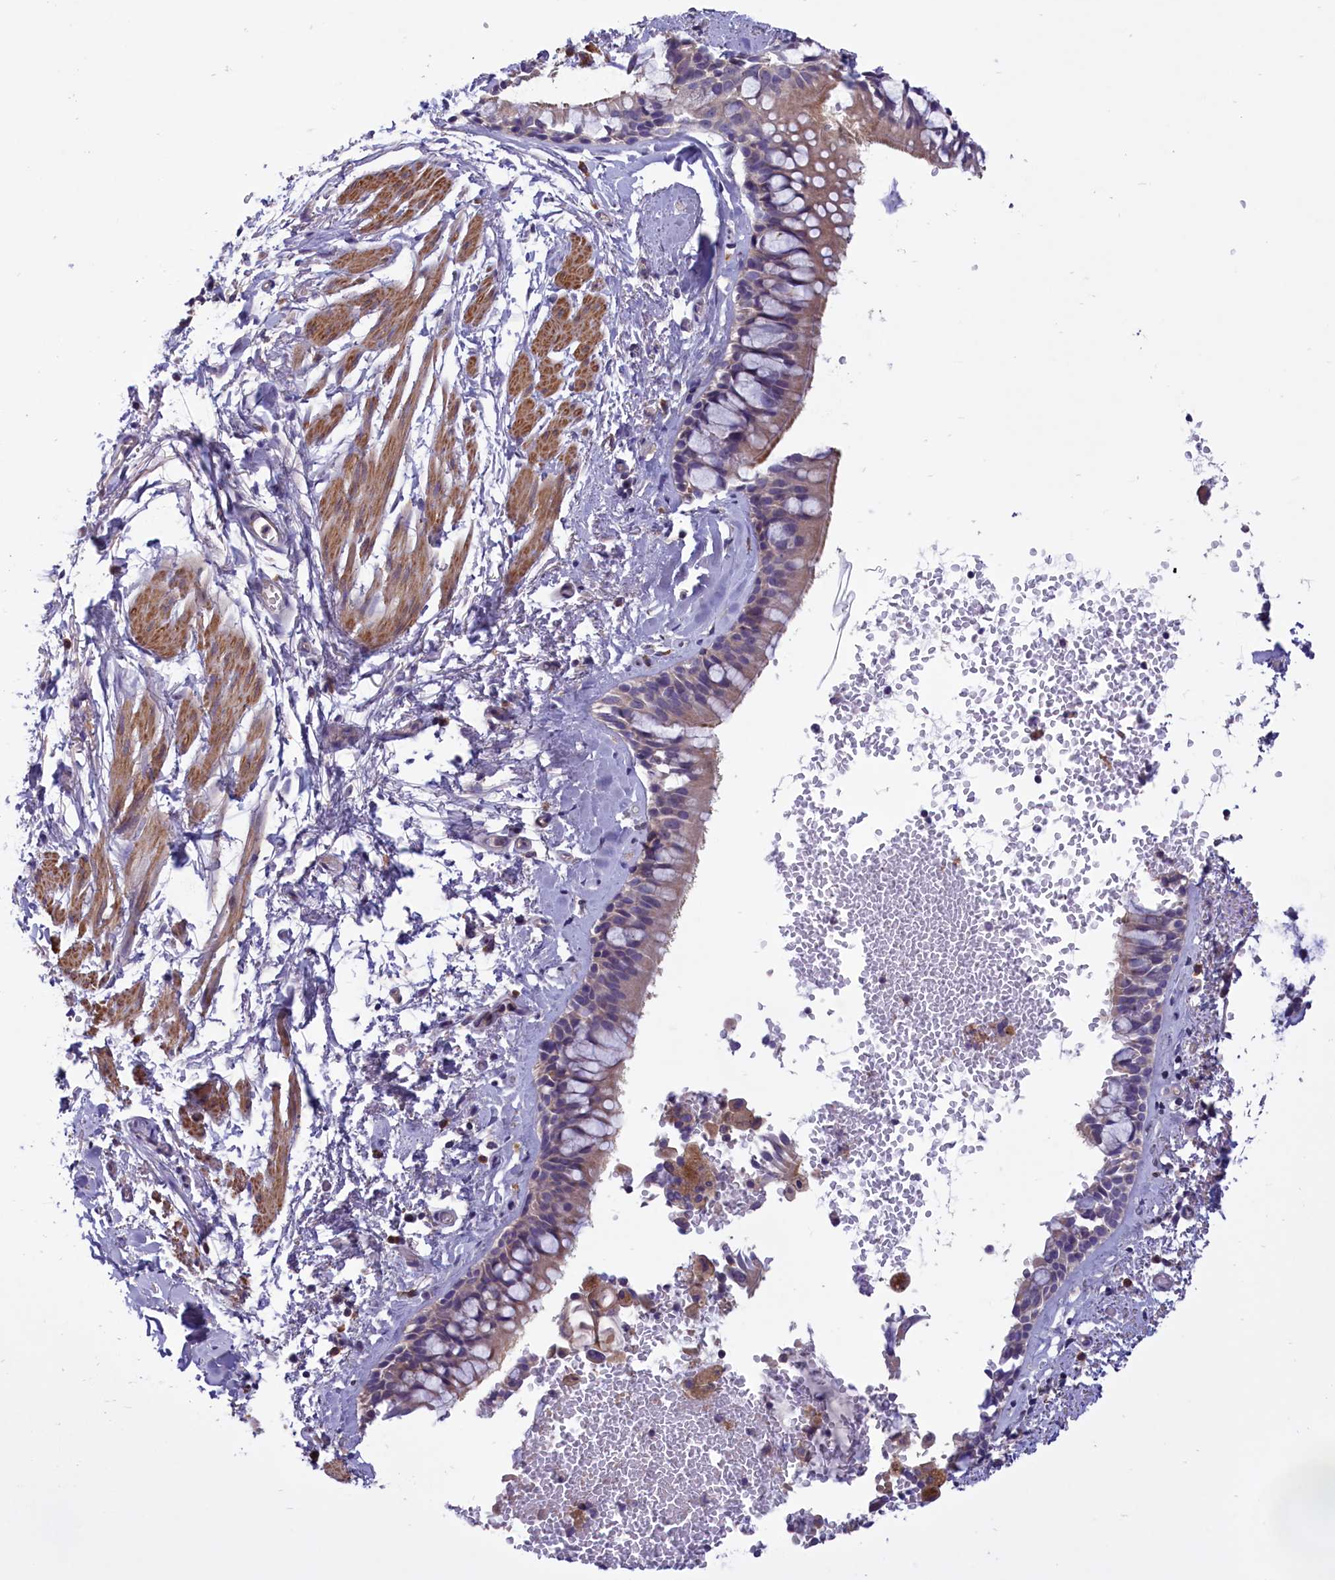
{"staining": {"intensity": "weak", "quantity": ">75%", "location": "cytoplasmic/membranous"}, "tissue": "bronchus", "cell_type": "Respiratory epithelial cells", "image_type": "normal", "snomed": [{"axis": "morphology", "description": "Normal tissue, NOS"}, {"axis": "morphology", "description": "Inflammation, NOS"}, {"axis": "topography", "description": "Cartilage tissue"}, {"axis": "topography", "description": "Bronchus"}, {"axis": "topography", "description": "Lung"}], "caption": "Bronchus stained for a protein shows weak cytoplasmic/membranous positivity in respiratory epithelial cells. (brown staining indicates protein expression, while blue staining denotes nuclei).", "gene": "AMDHD2", "patient": {"sex": "female", "age": 64}}